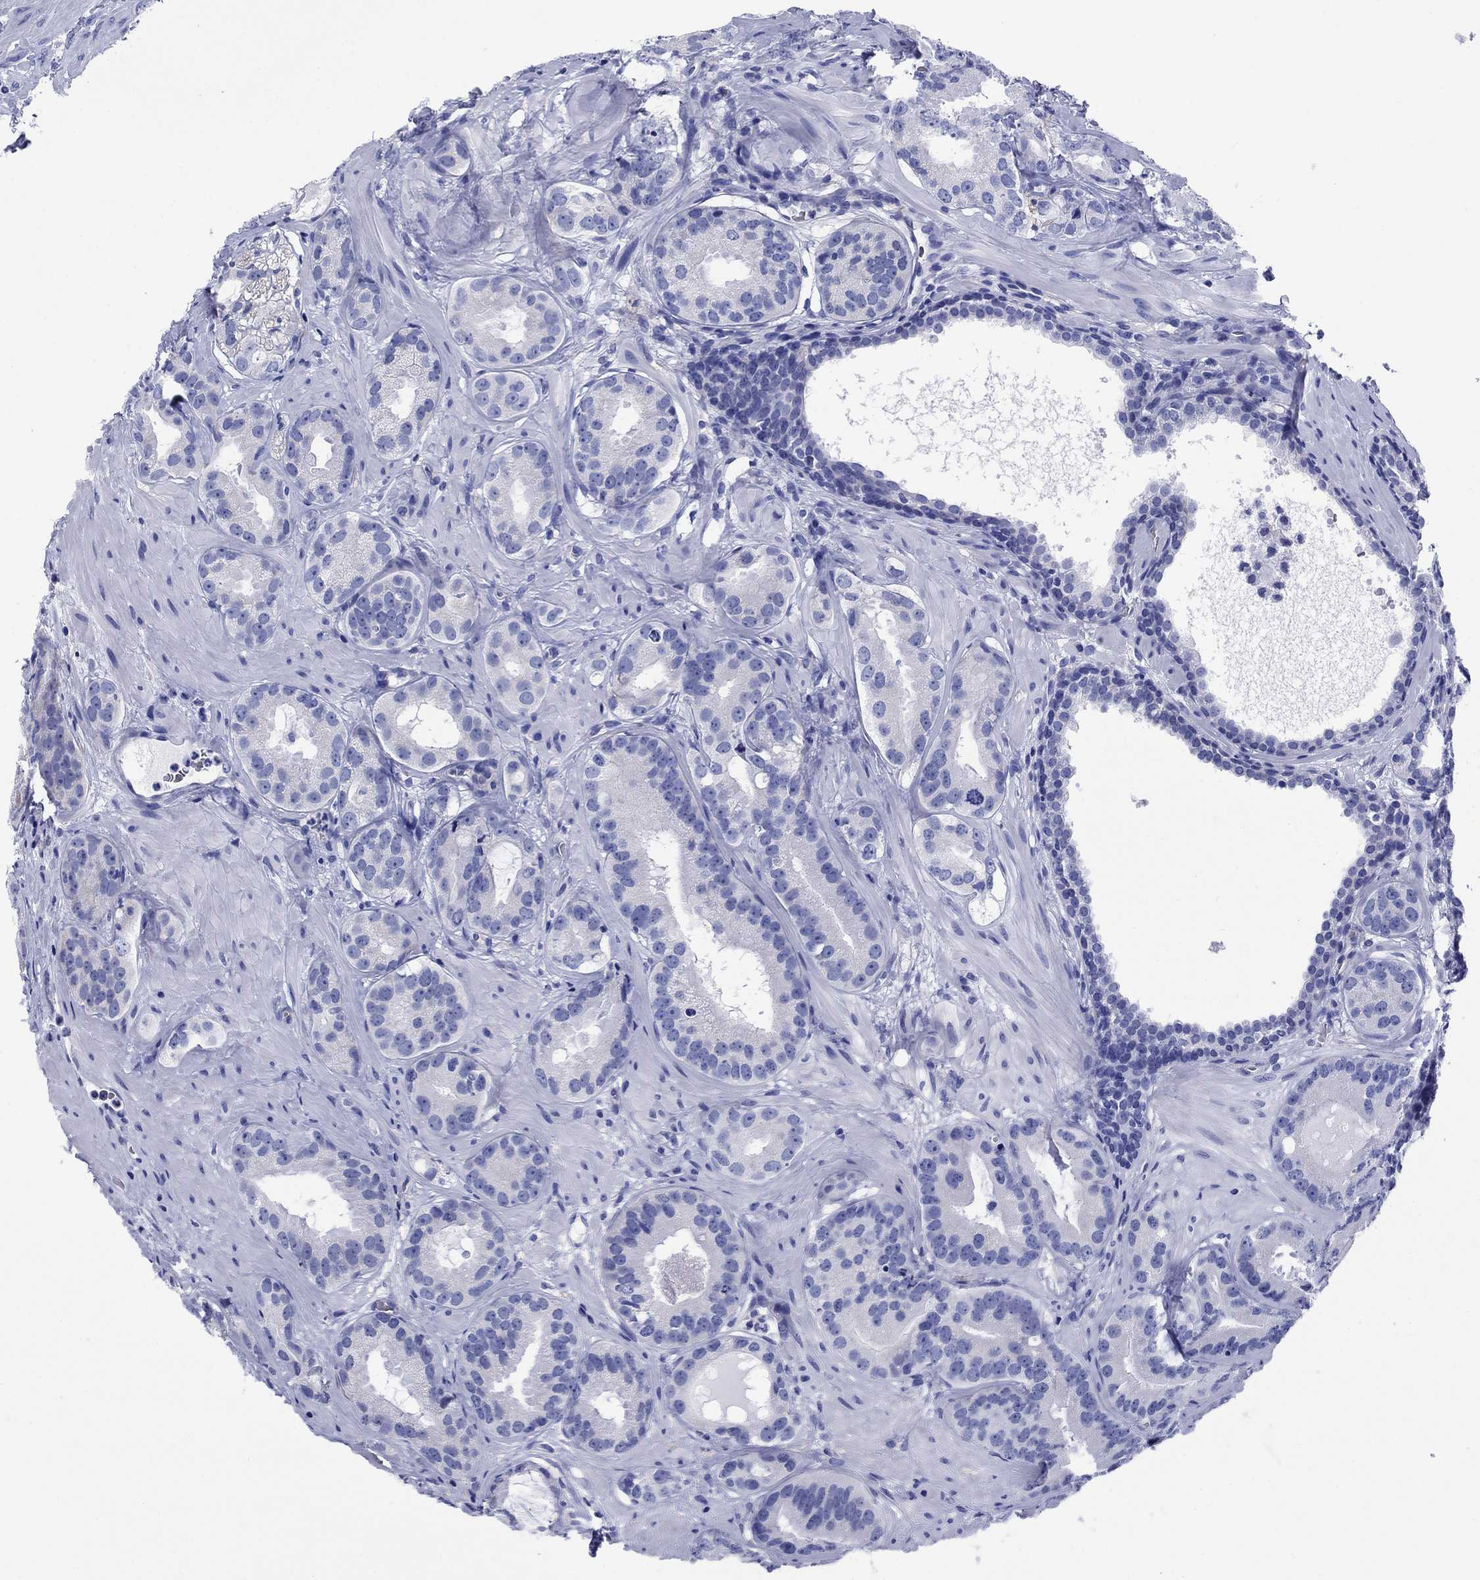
{"staining": {"intensity": "negative", "quantity": "none", "location": "none"}, "tissue": "prostate cancer", "cell_type": "Tumor cells", "image_type": "cancer", "snomed": [{"axis": "morphology", "description": "Adenocarcinoma, NOS"}, {"axis": "topography", "description": "Prostate"}], "caption": "High power microscopy photomicrograph of an immunohistochemistry micrograph of prostate cancer, revealing no significant staining in tumor cells.", "gene": "SLC1A2", "patient": {"sex": "male", "age": 69}}